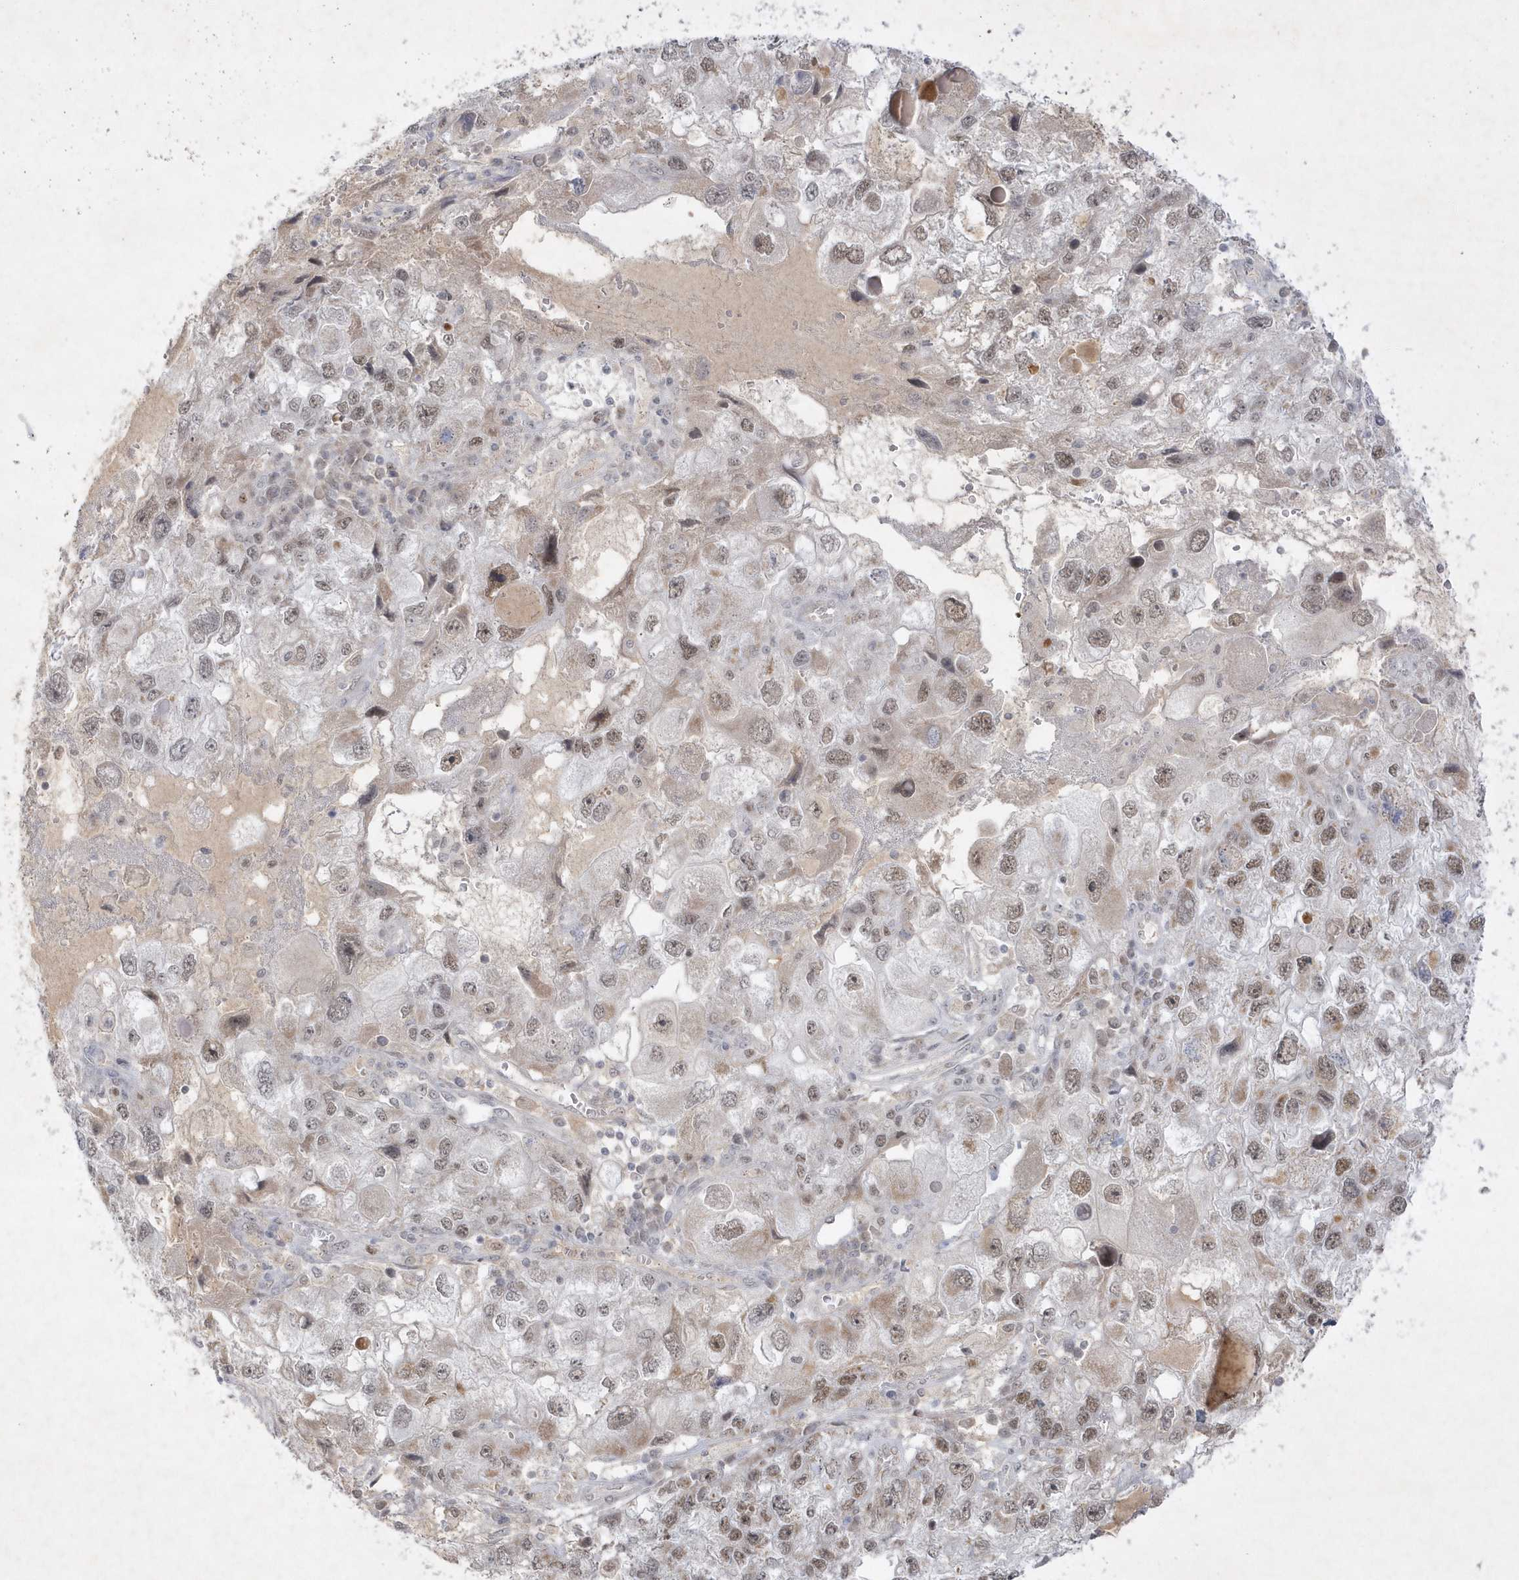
{"staining": {"intensity": "moderate", "quantity": "25%-75%", "location": "nuclear"}, "tissue": "endometrial cancer", "cell_type": "Tumor cells", "image_type": "cancer", "snomed": [{"axis": "morphology", "description": "Adenocarcinoma, NOS"}, {"axis": "topography", "description": "Endometrium"}], "caption": "Tumor cells show medium levels of moderate nuclear positivity in about 25%-75% of cells in human endometrial cancer (adenocarcinoma).", "gene": "CPSF3", "patient": {"sex": "female", "age": 49}}